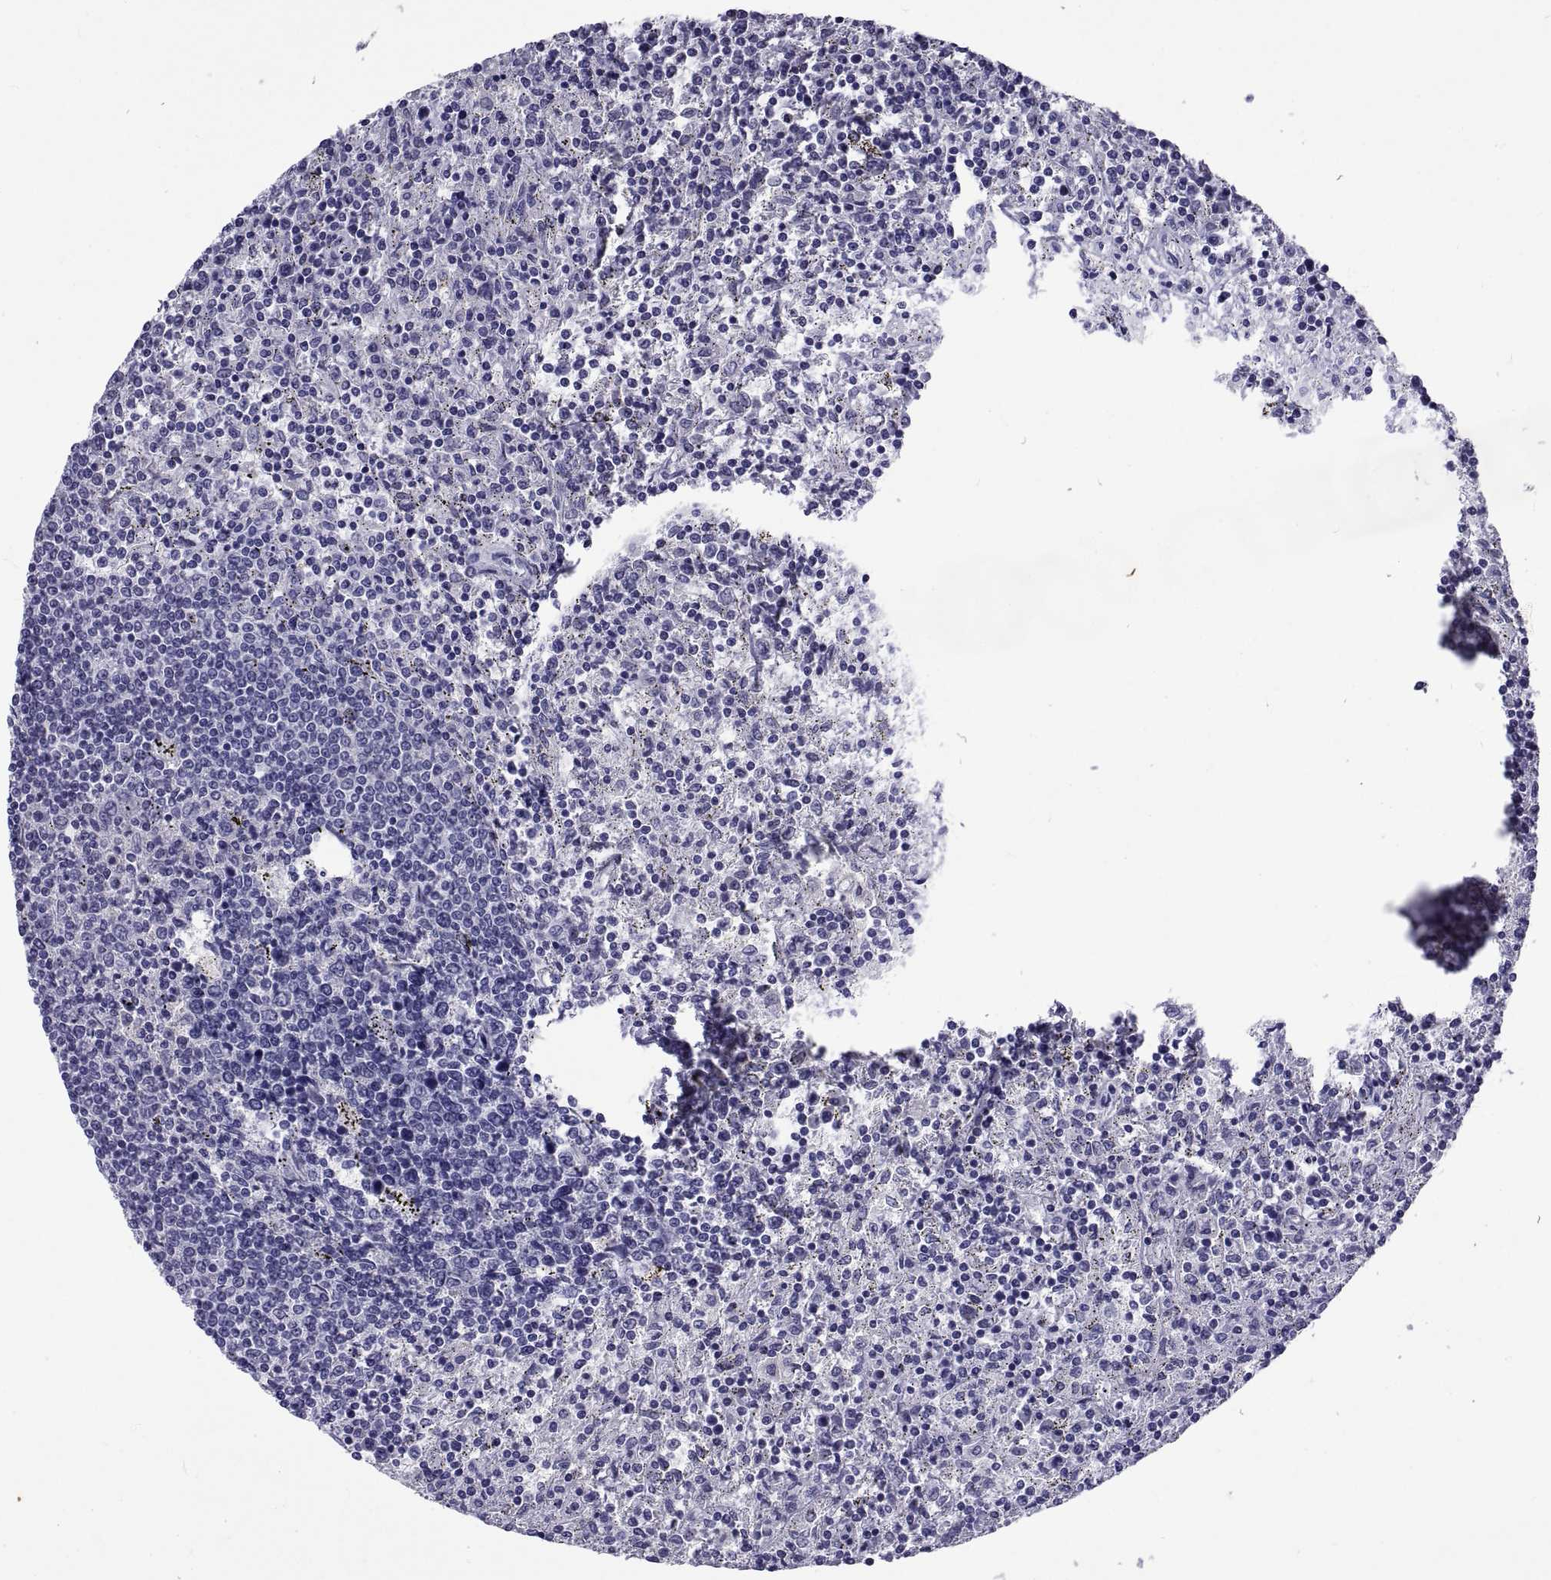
{"staining": {"intensity": "negative", "quantity": "none", "location": "none"}, "tissue": "lymphoma", "cell_type": "Tumor cells", "image_type": "cancer", "snomed": [{"axis": "morphology", "description": "Malignant lymphoma, non-Hodgkin's type, Low grade"}, {"axis": "topography", "description": "Spleen"}], "caption": "This is a photomicrograph of IHC staining of lymphoma, which shows no staining in tumor cells.", "gene": "TGFBR3L", "patient": {"sex": "male", "age": 62}}